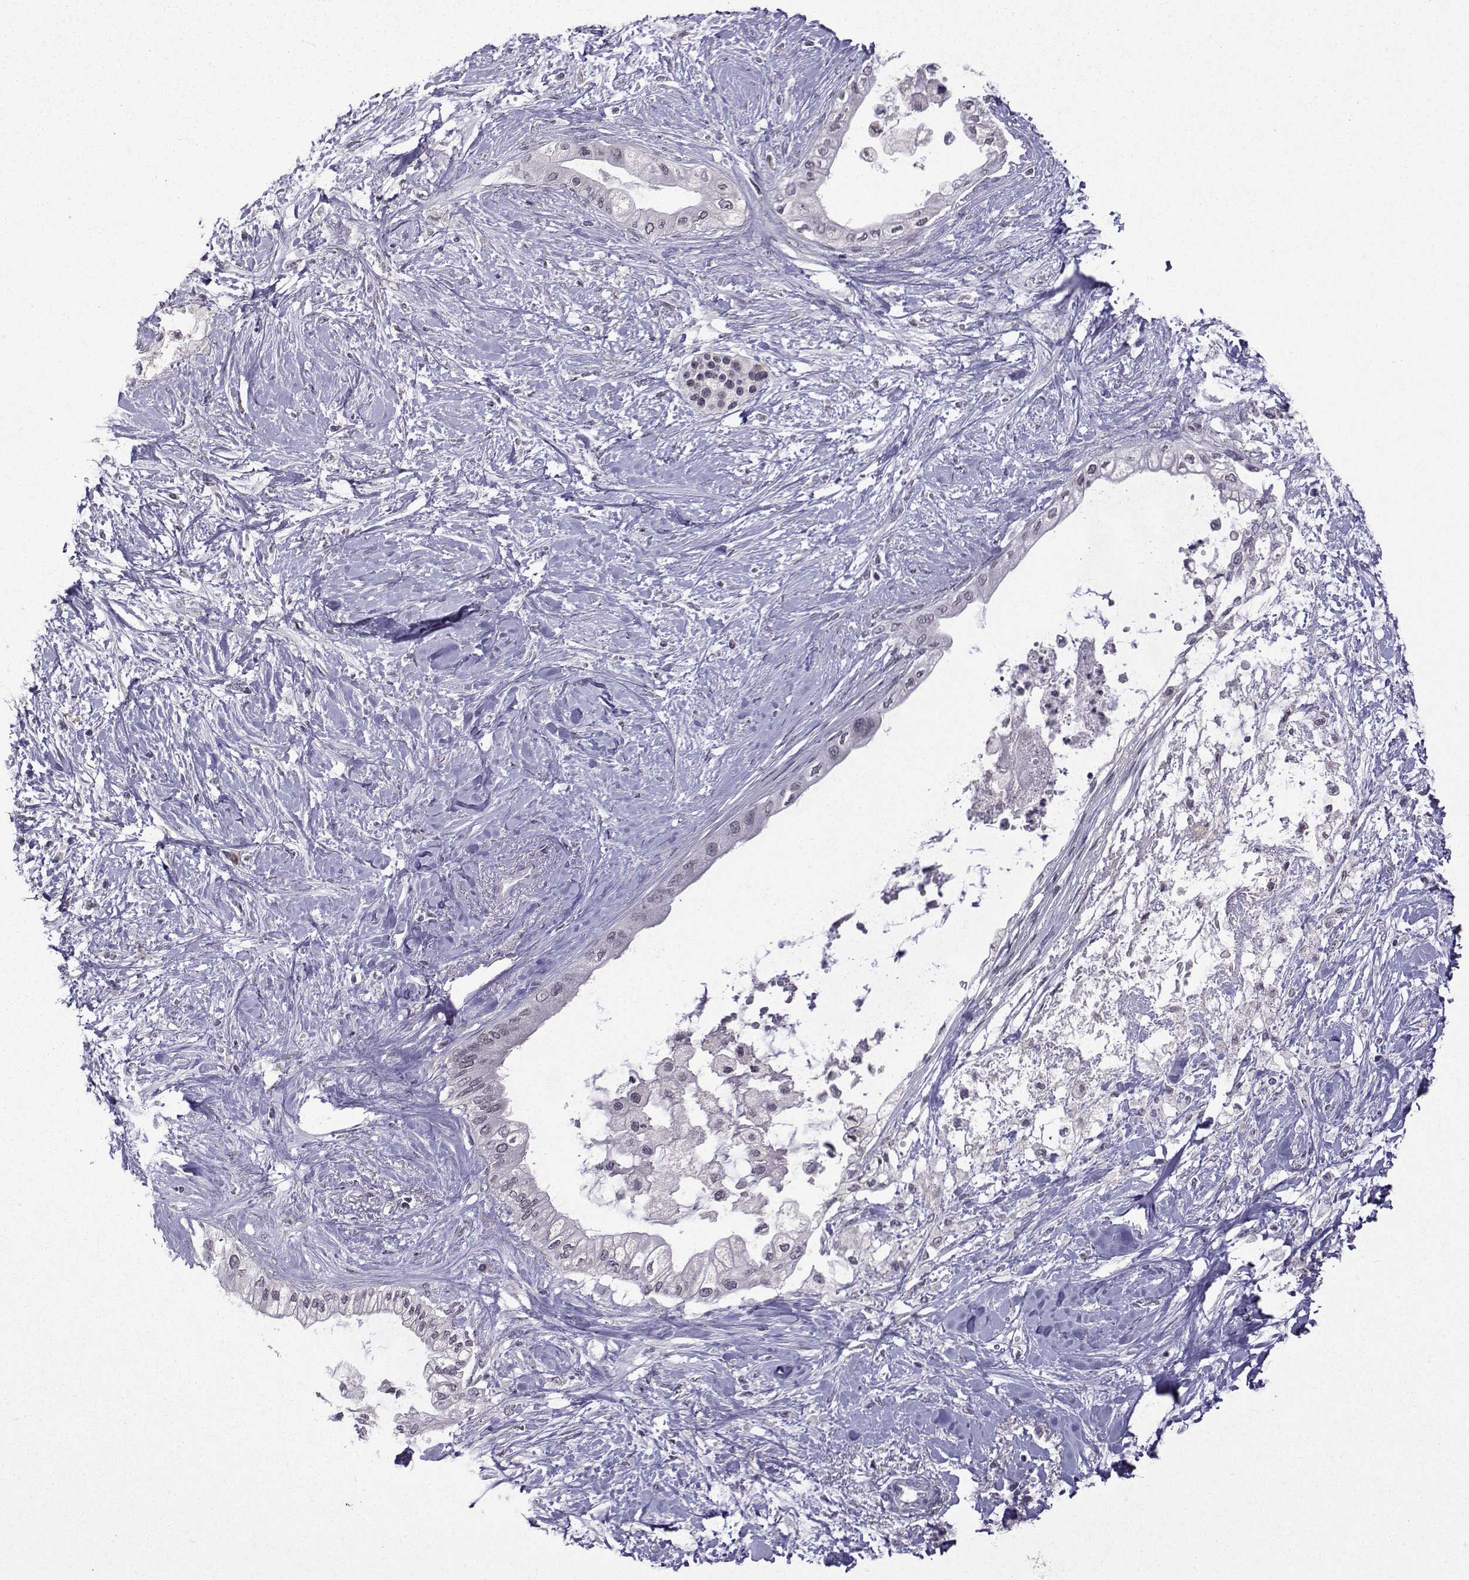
{"staining": {"intensity": "negative", "quantity": "none", "location": "none"}, "tissue": "pancreatic cancer", "cell_type": "Tumor cells", "image_type": "cancer", "snomed": [{"axis": "morphology", "description": "Normal tissue, NOS"}, {"axis": "morphology", "description": "Adenocarcinoma, NOS"}, {"axis": "topography", "description": "Pancreas"}, {"axis": "topography", "description": "Duodenum"}], "caption": "The image reveals no staining of tumor cells in adenocarcinoma (pancreatic).", "gene": "CCL28", "patient": {"sex": "female", "age": 60}}